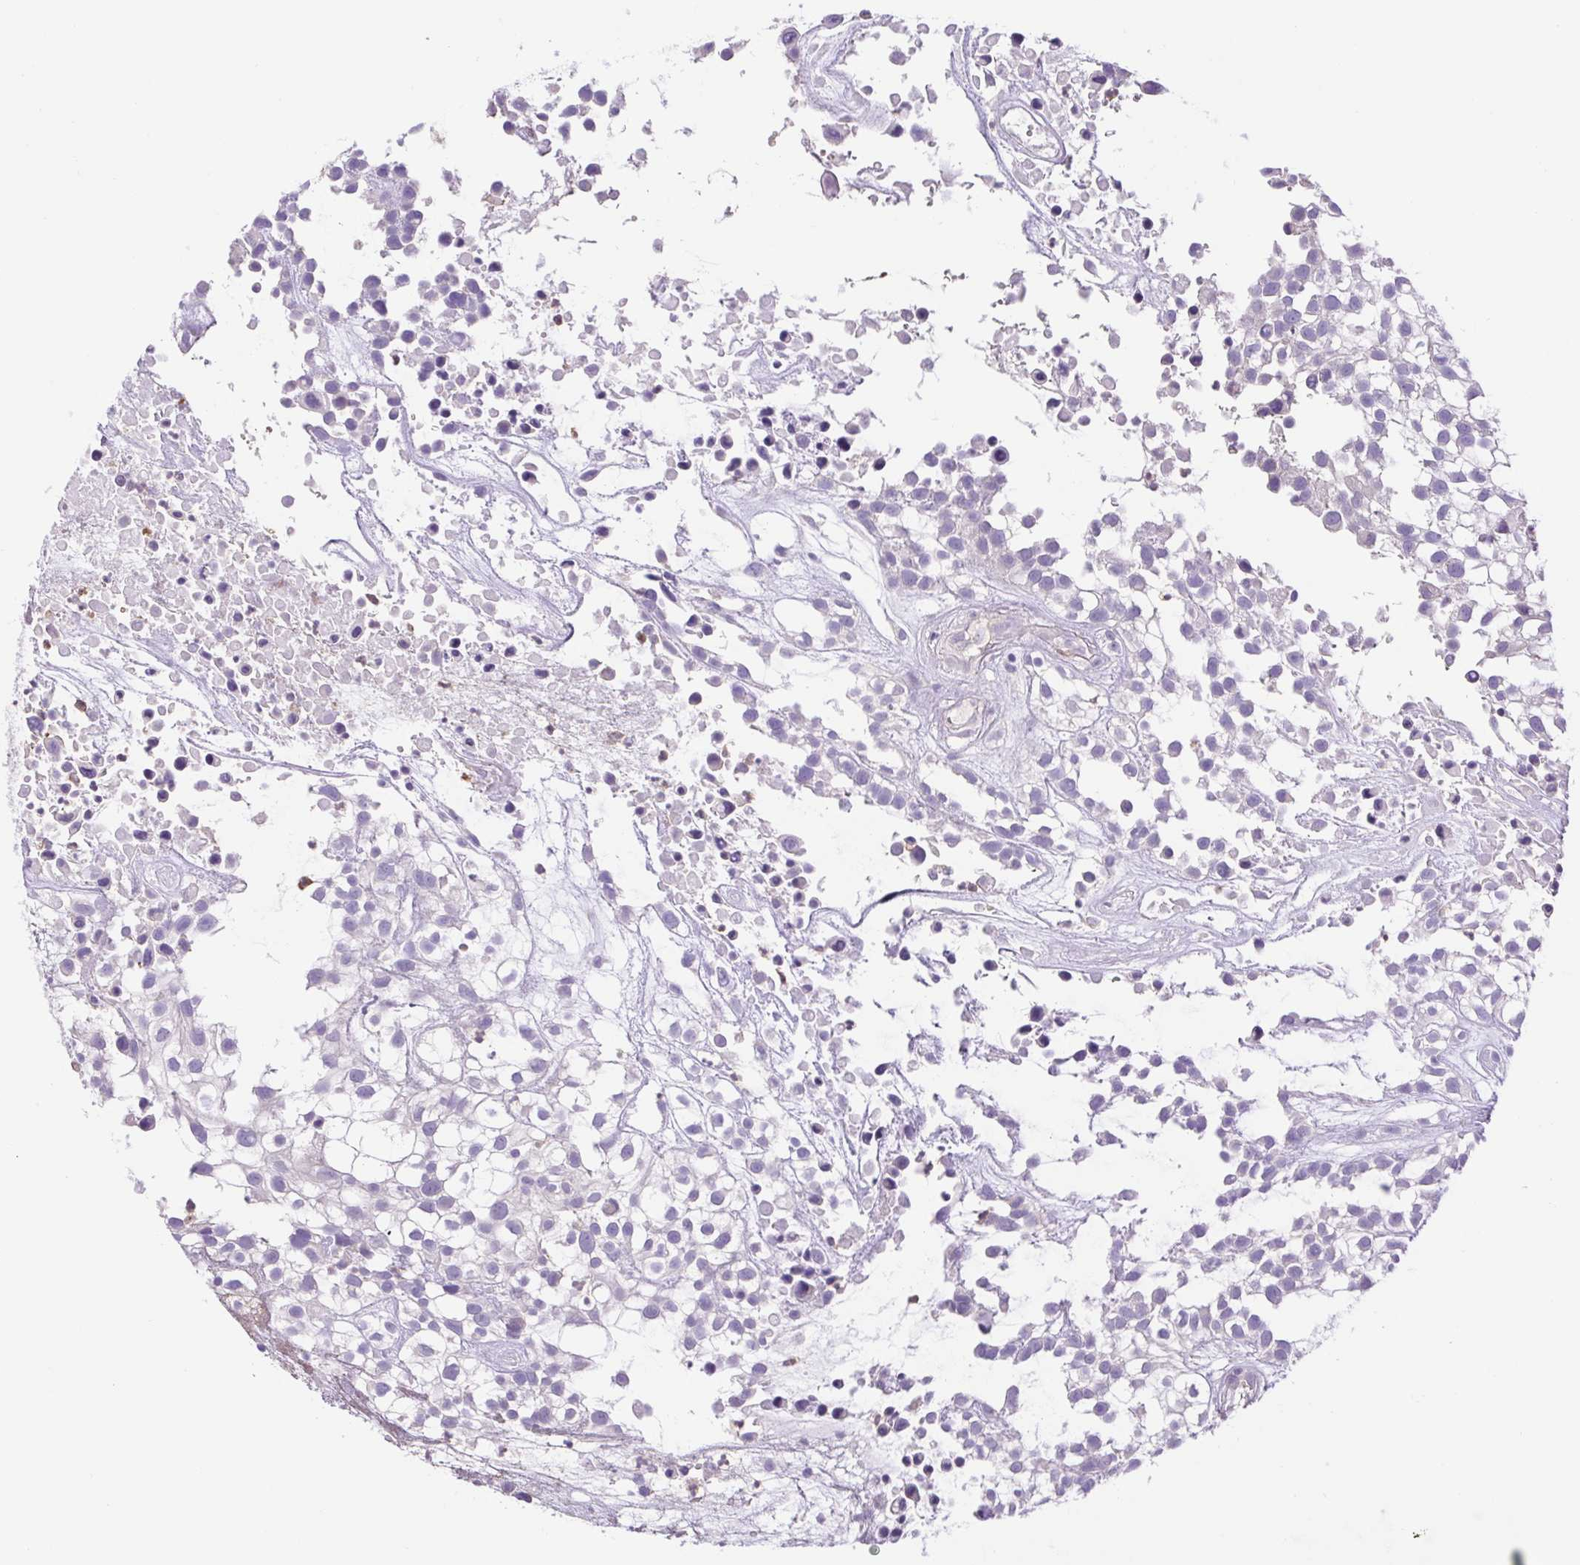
{"staining": {"intensity": "negative", "quantity": "none", "location": "none"}, "tissue": "urothelial cancer", "cell_type": "Tumor cells", "image_type": "cancer", "snomed": [{"axis": "morphology", "description": "Urothelial carcinoma, High grade"}, {"axis": "topography", "description": "Urinary bladder"}], "caption": "DAB (3,3'-diaminobenzidine) immunohistochemical staining of human urothelial carcinoma (high-grade) demonstrates no significant staining in tumor cells.", "gene": "FAM177B", "patient": {"sex": "male", "age": 56}}